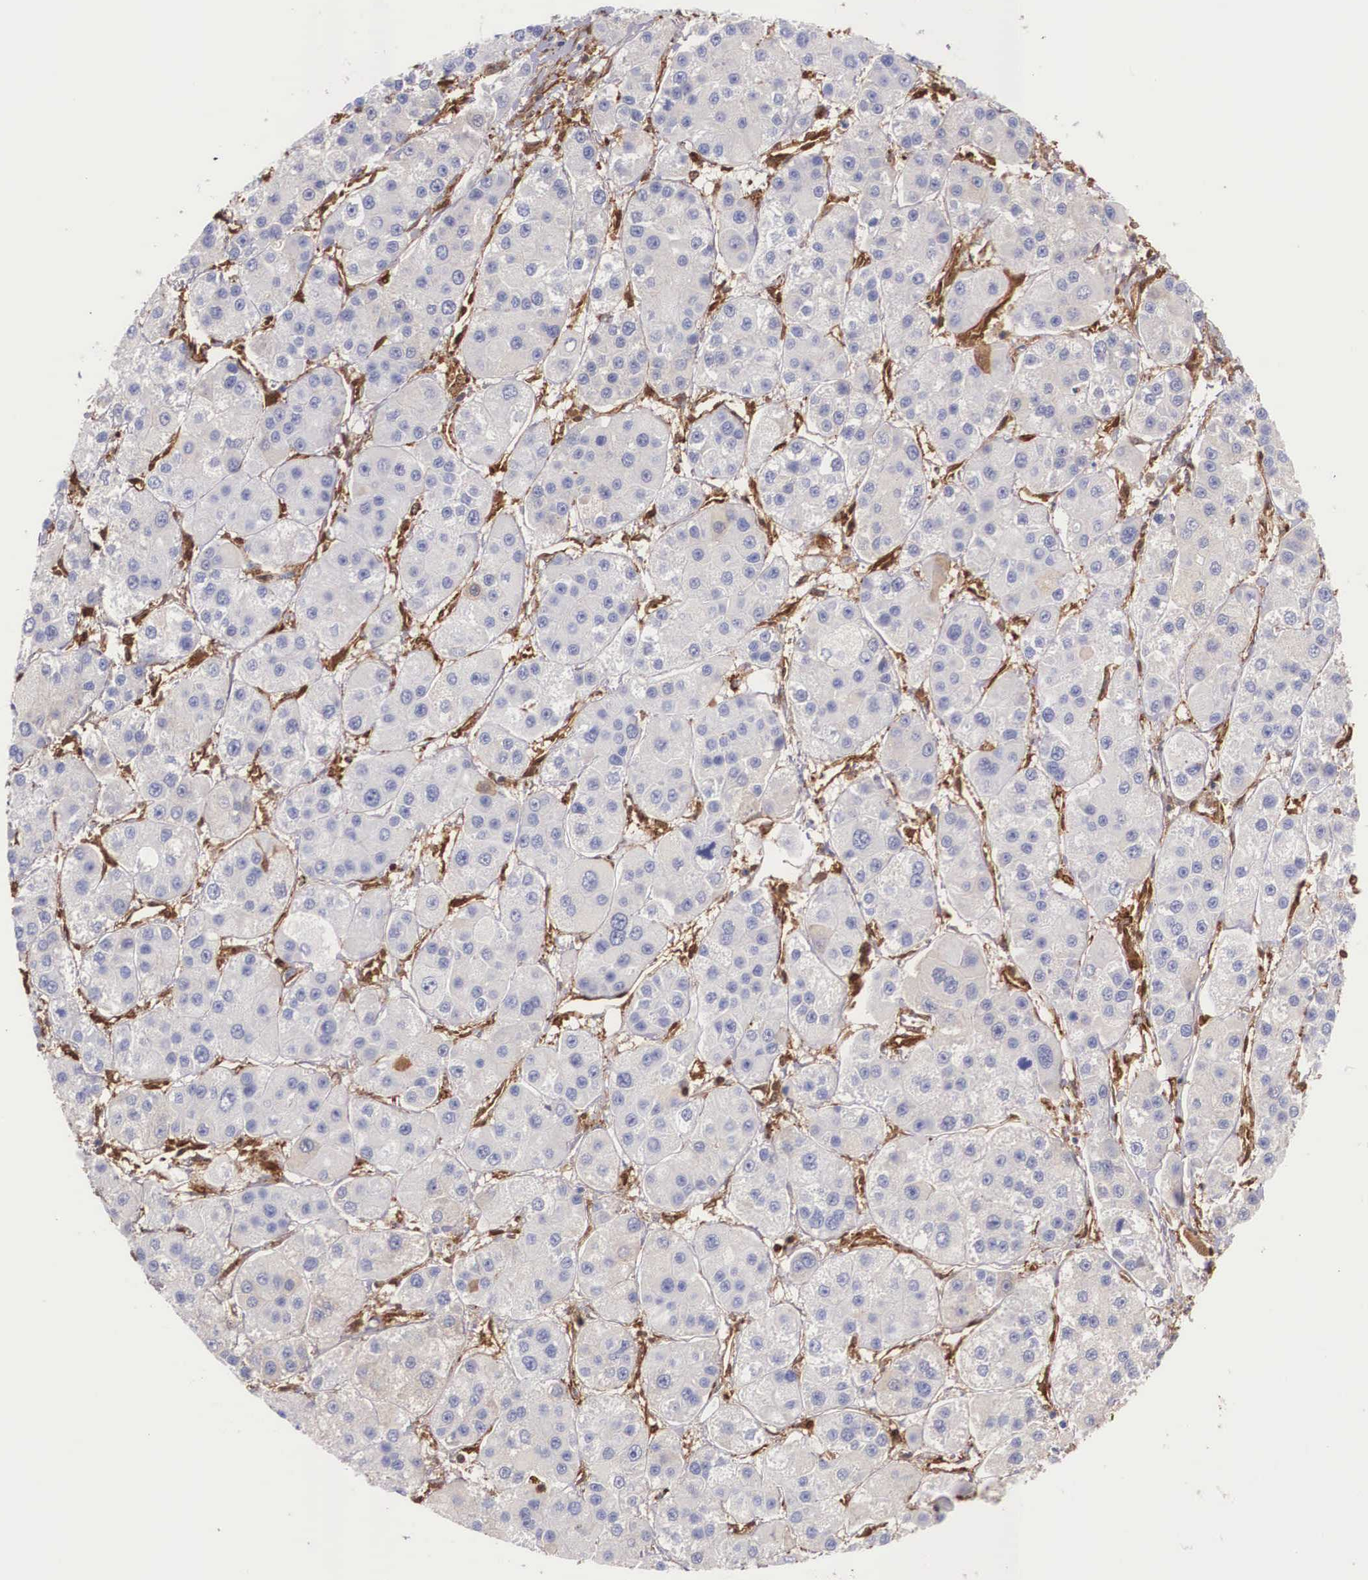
{"staining": {"intensity": "negative", "quantity": "none", "location": "none"}, "tissue": "liver cancer", "cell_type": "Tumor cells", "image_type": "cancer", "snomed": [{"axis": "morphology", "description": "Carcinoma, Hepatocellular, NOS"}, {"axis": "topography", "description": "Liver"}], "caption": "Micrograph shows no protein expression in tumor cells of liver cancer tissue.", "gene": "LGALS1", "patient": {"sex": "female", "age": 85}}